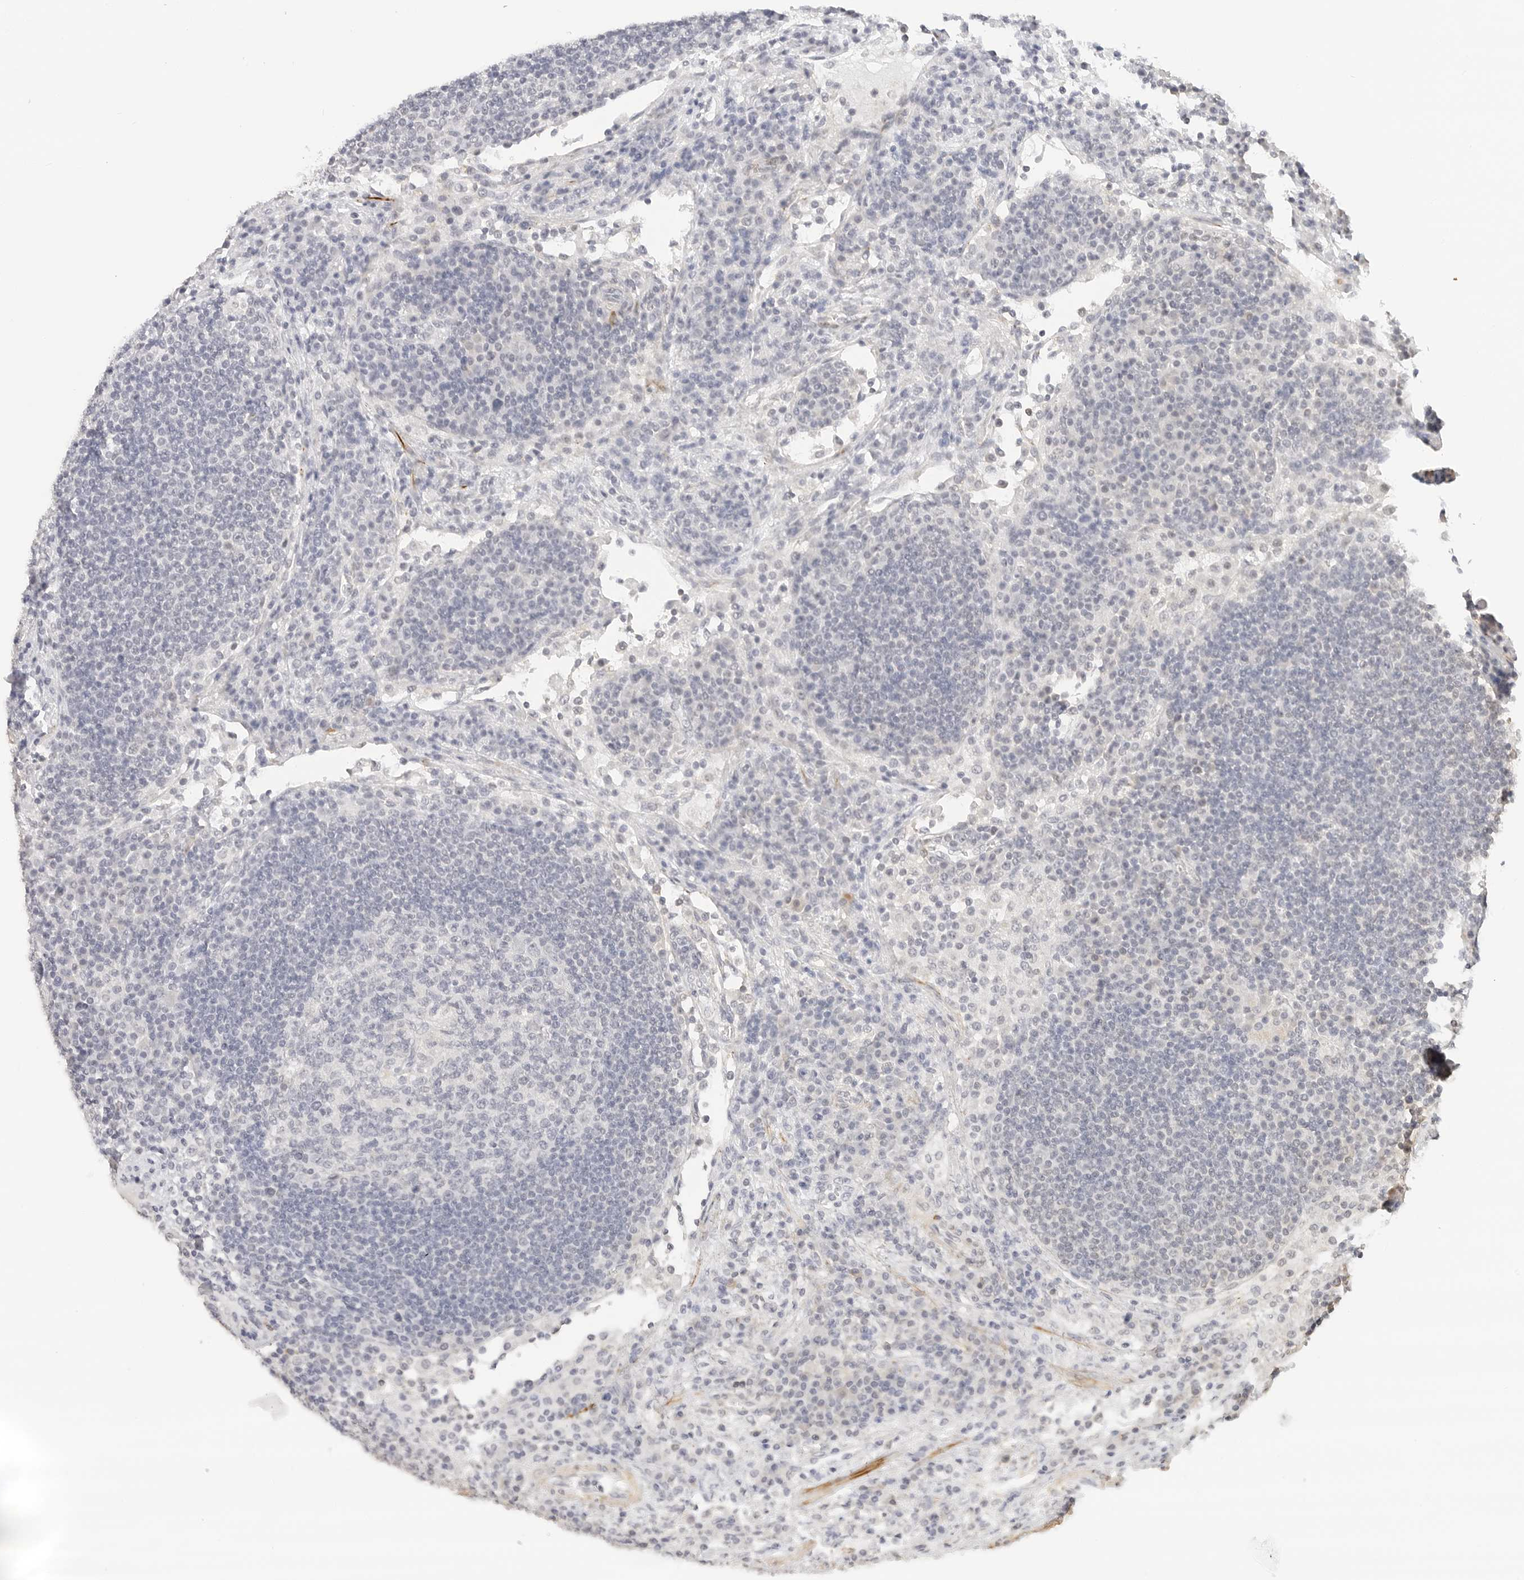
{"staining": {"intensity": "negative", "quantity": "none", "location": "none"}, "tissue": "lymph node", "cell_type": "Germinal center cells", "image_type": "normal", "snomed": [{"axis": "morphology", "description": "Normal tissue, NOS"}, {"axis": "topography", "description": "Lymph node"}], "caption": "Immunohistochemistry (IHC) of normal human lymph node displays no staining in germinal center cells.", "gene": "PCDH19", "patient": {"sex": "female", "age": 53}}